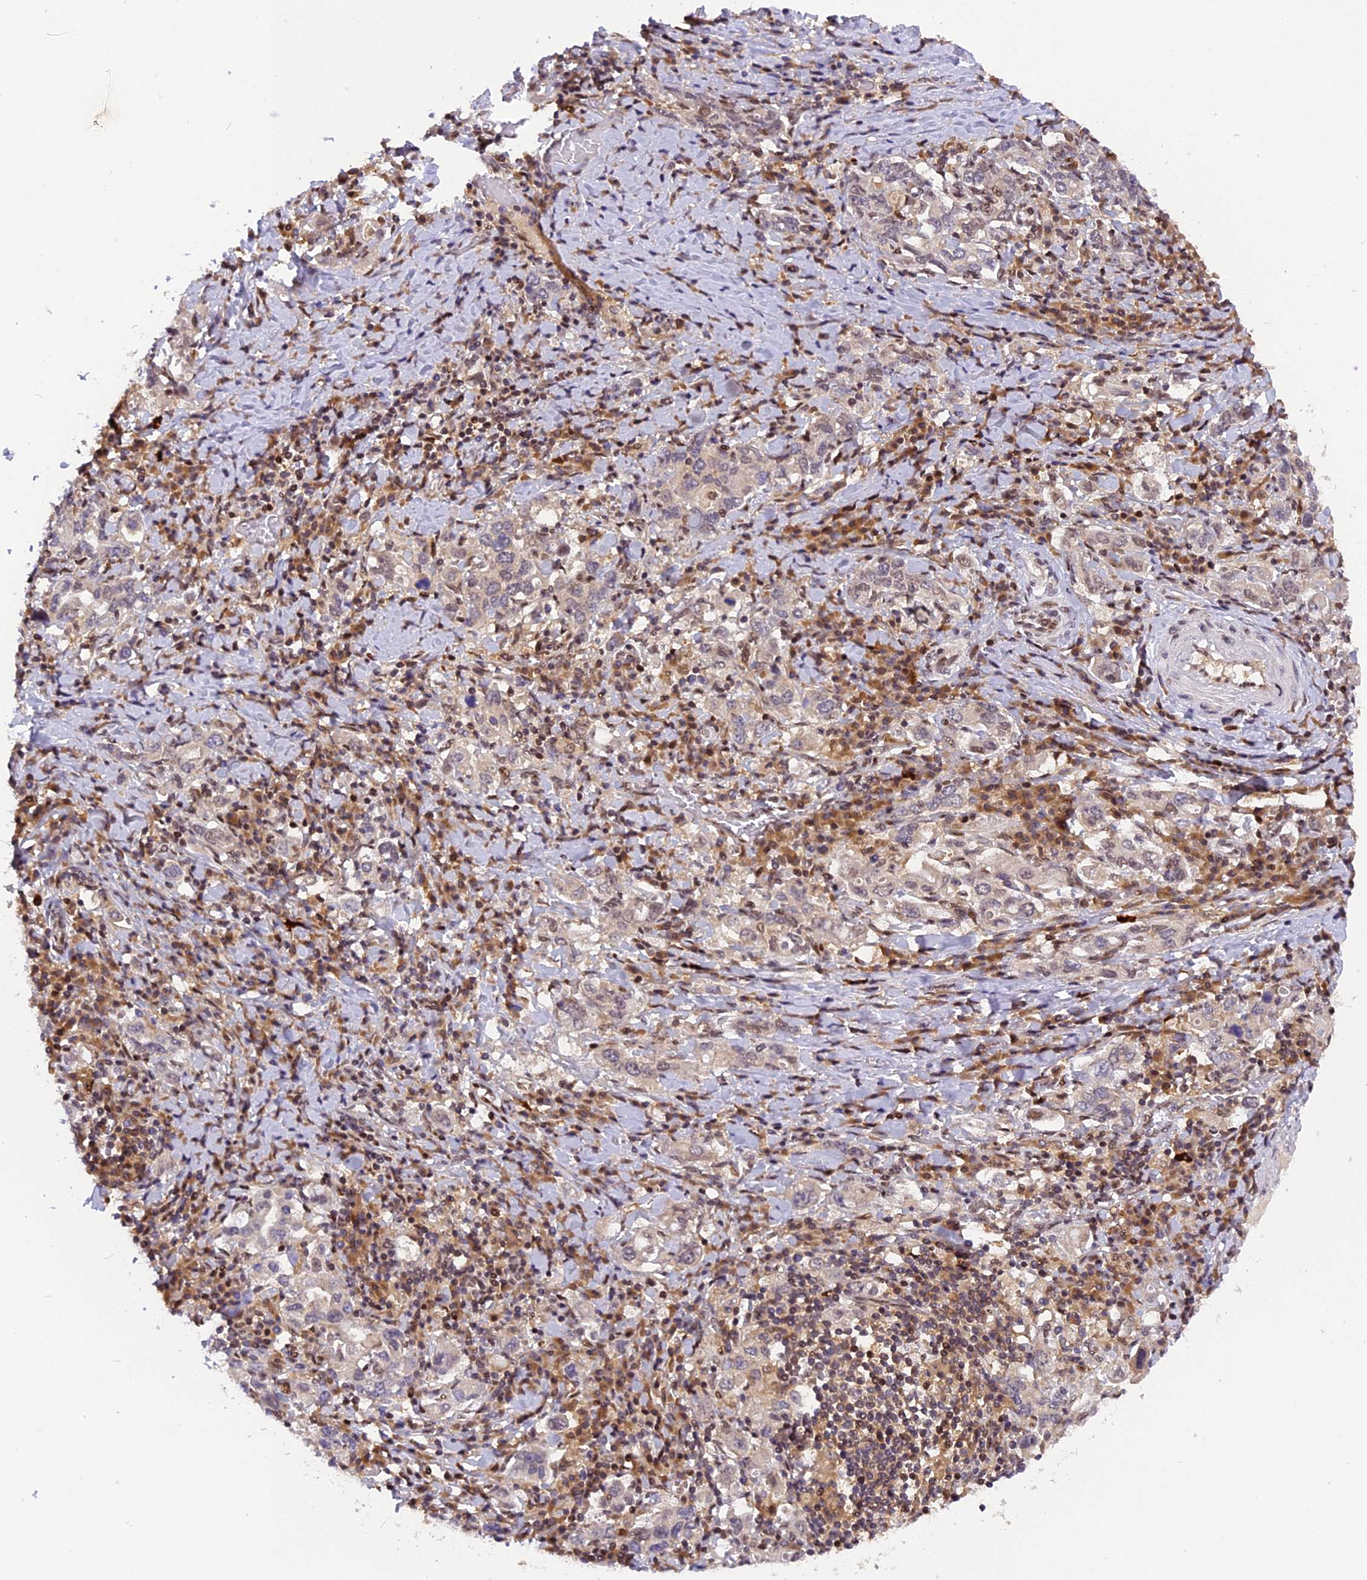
{"staining": {"intensity": "negative", "quantity": "none", "location": "none"}, "tissue": "stomach cancer", "cell_type": "Tumor cells", "image_type": "cancer", "snomed": [{"axis": "morphology", "description": "Adenocarcinoma, NOS"}, {"axis": "topography", "description": "Stomach, upper"}, {"axis": "topography", "description": "Stomach"}], "caption": "Photomicrograph shows no protein positivity in tumor cells of stomach cancer (adenocarcinoma) tissue.", "gene": "RABGGTA", "patient": {"sex": "male", "age": 62}}